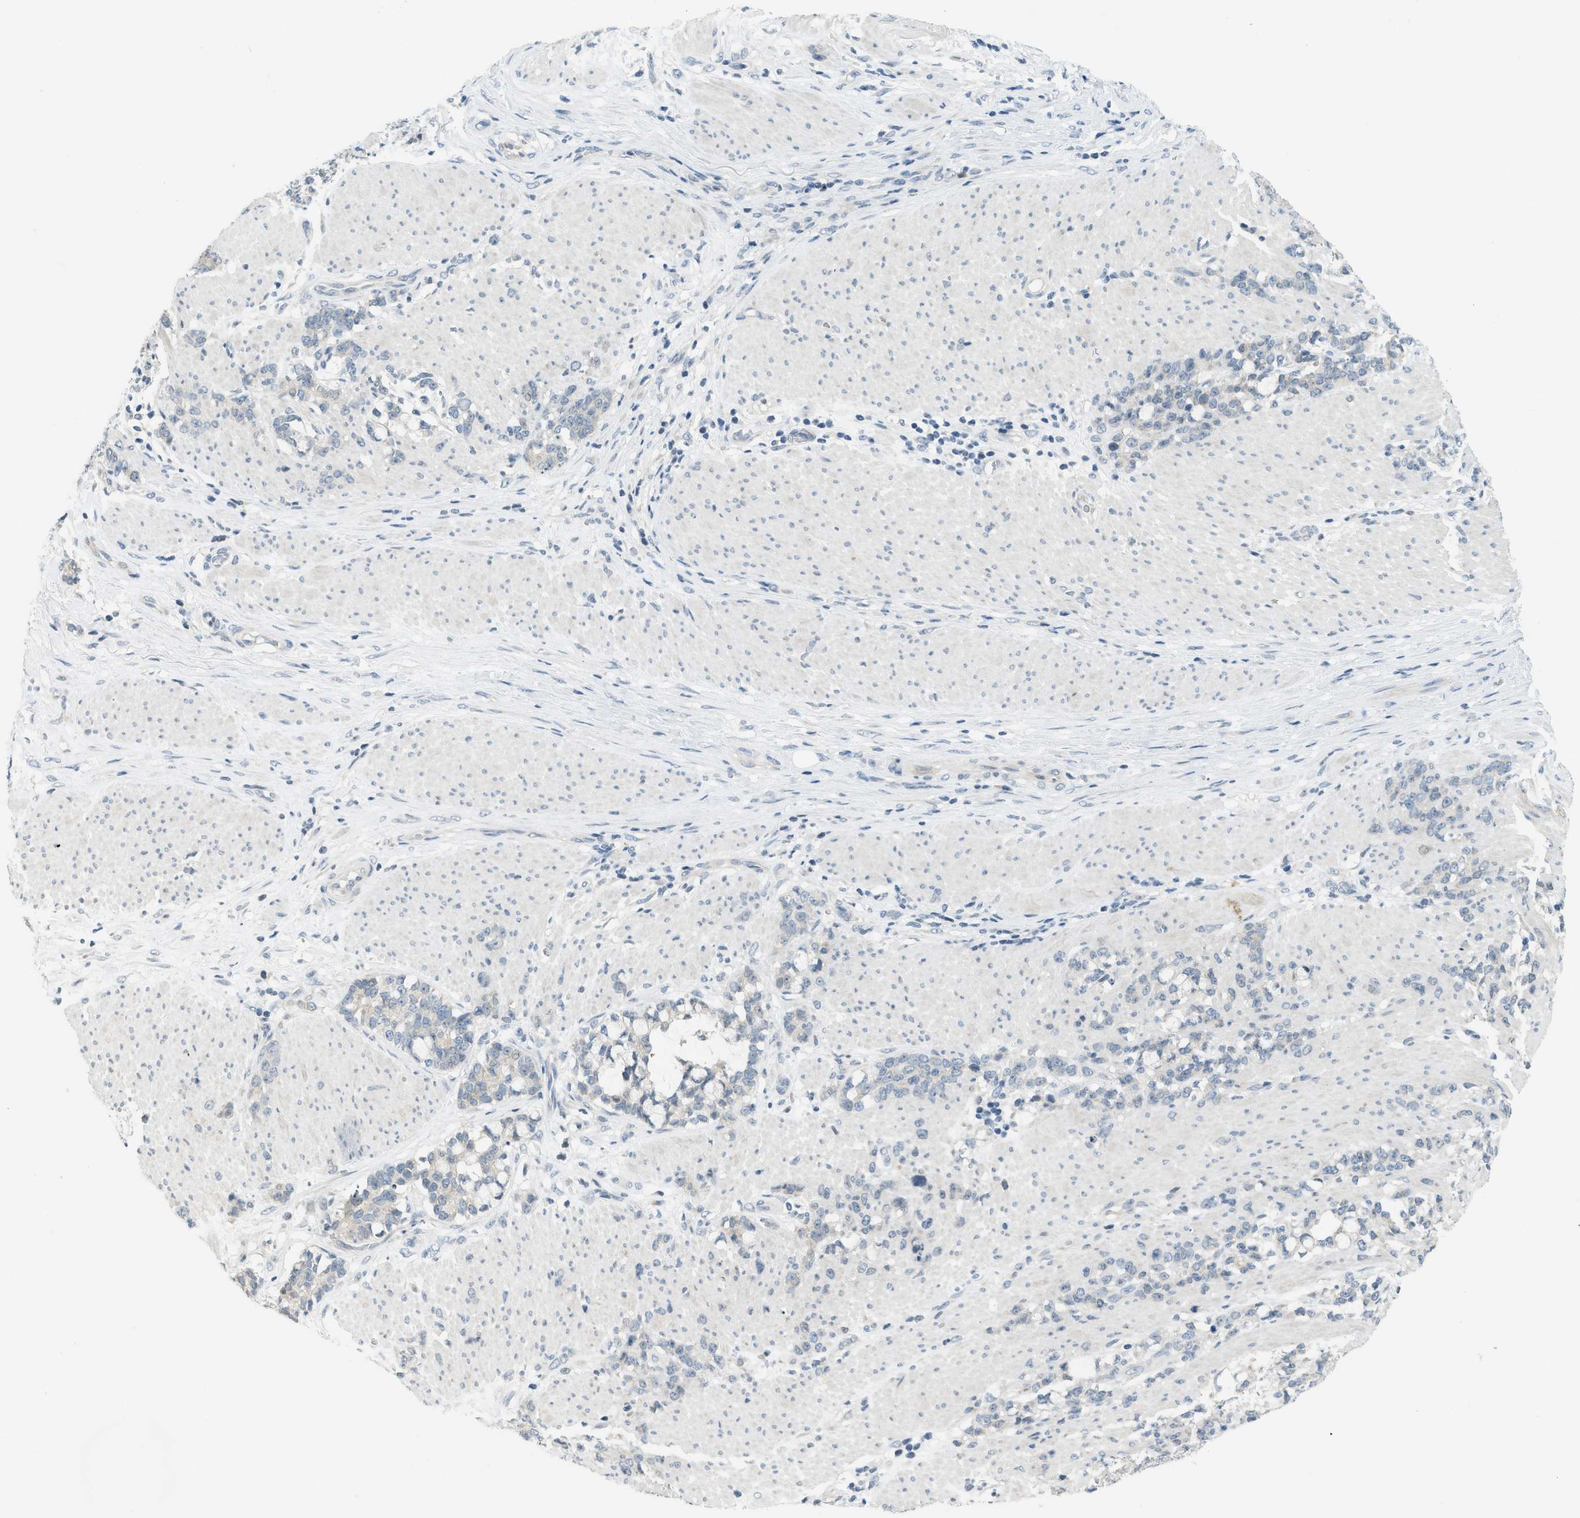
{"staining": {"intensity": "weak", "quantity": "<25%", "location": "cytoplasmic/membranous"}, "tissue": "stomach cancer", "cell_type": "Tumor cells", "image_type": "cancer", "snomed": [{"axis": "morphology", "description": "Adenocarcinoma, NOS"}, {"axis": "topography", "description": "Stomach, lower"}], "caption": "The photomicrograph shows no significant positivity in tumor cells of adenocarcinoma (stomach).", "gene": "TXNDC2", "patient": {"sex": "male", "age": 88}}